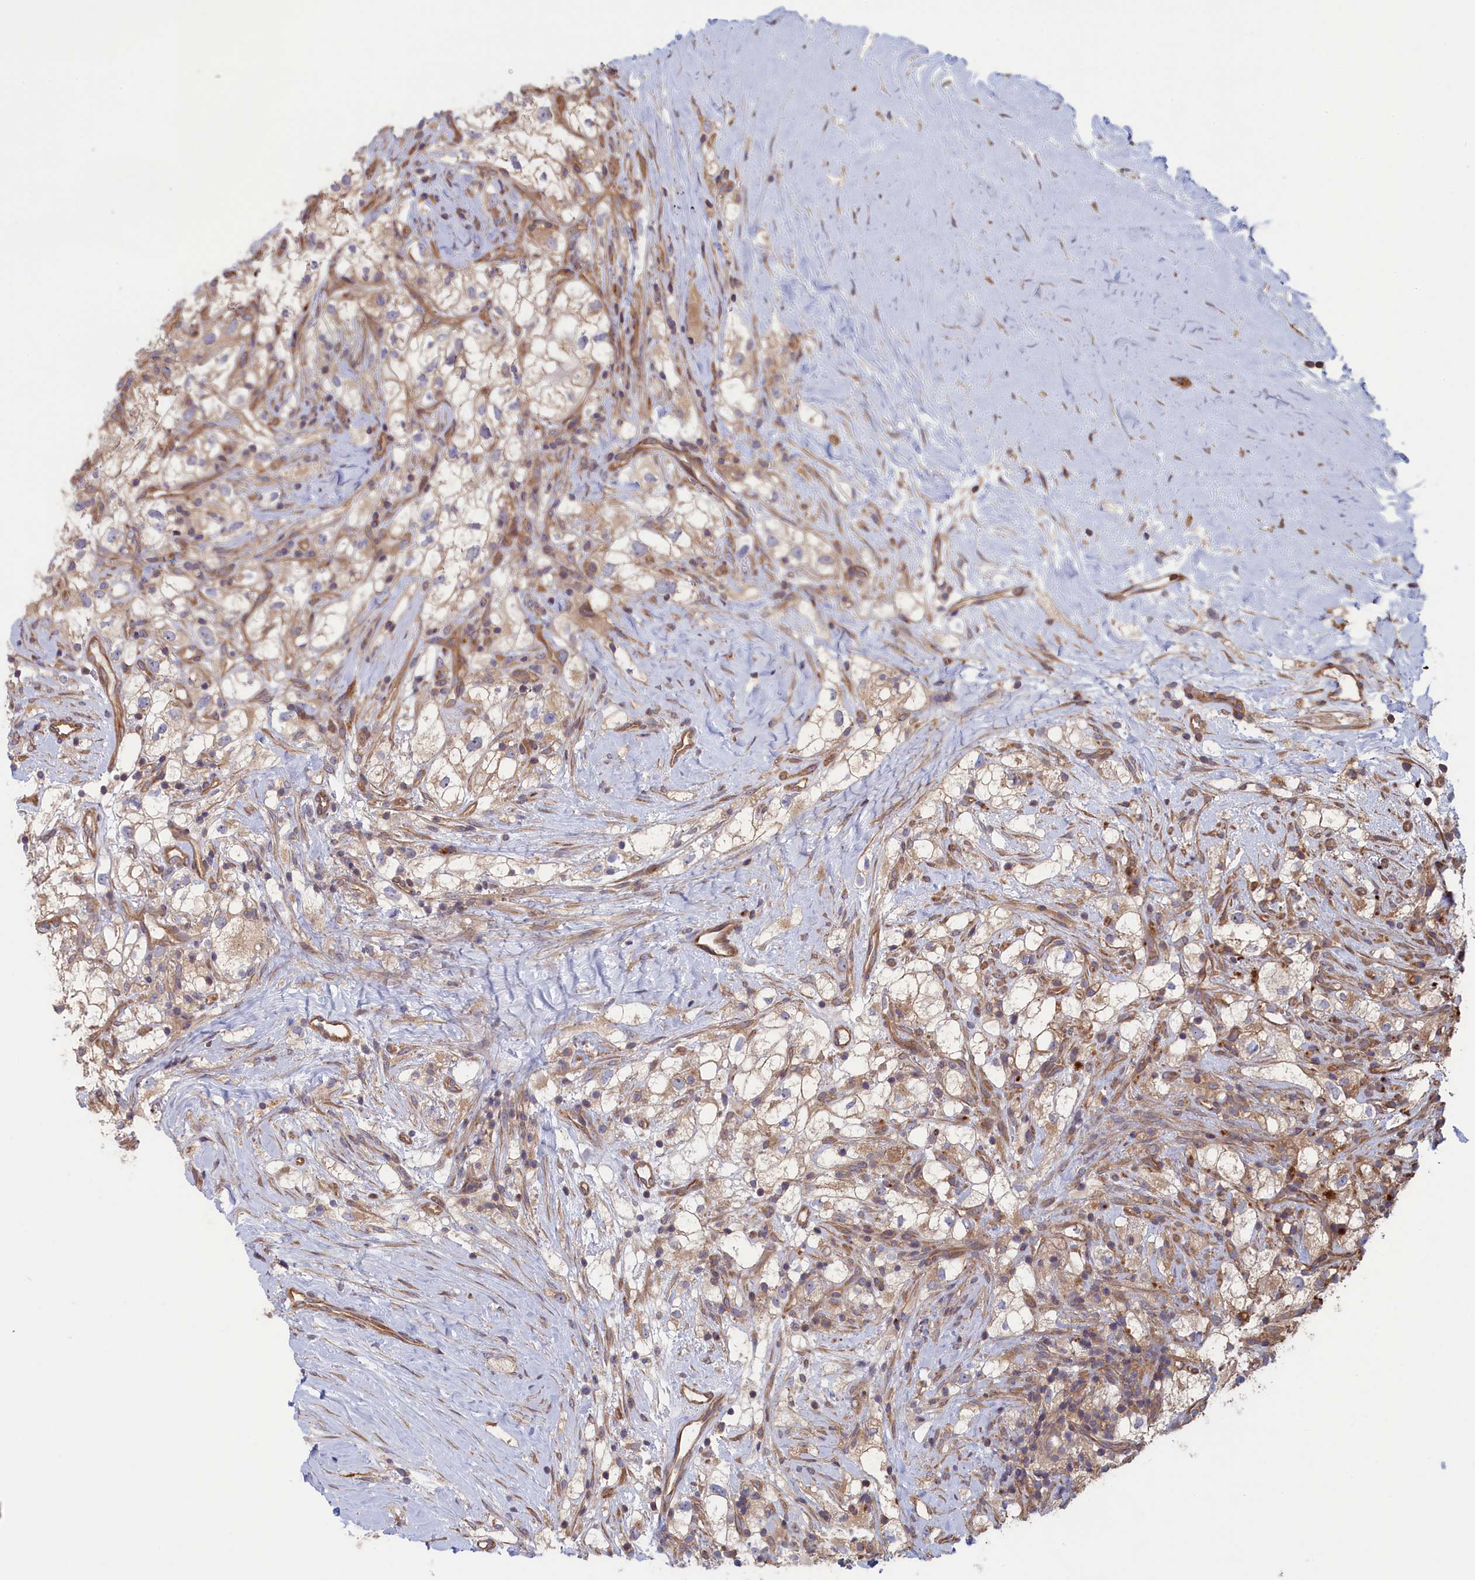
{"staining": {"intensity": "weak", "quantity": "25%-75%", "location": "cytoplasmic/membranous"}, "tissue": "renal cancer", "cell_type": "Tumor cells", "image_type": "cancer", "snomed": [{"axis": "morphology", "description": "Adenocarcinoma, NOS"}, {"axis": "topography", "description": "Kidney"}], "caption": "Immunohistochemistry micrograph of neoplastic tissue: renal adenocarcinoma stained using immunohistochemistry (IHC) reveals low levels of weak protein expression localized specifically in the cytoplasmic/membranous of tumor cells, appearing as a cytoplasmic/membranous brown color.", "gene": "RILPL1", "patient": {"sex": "male", "age": 59}}